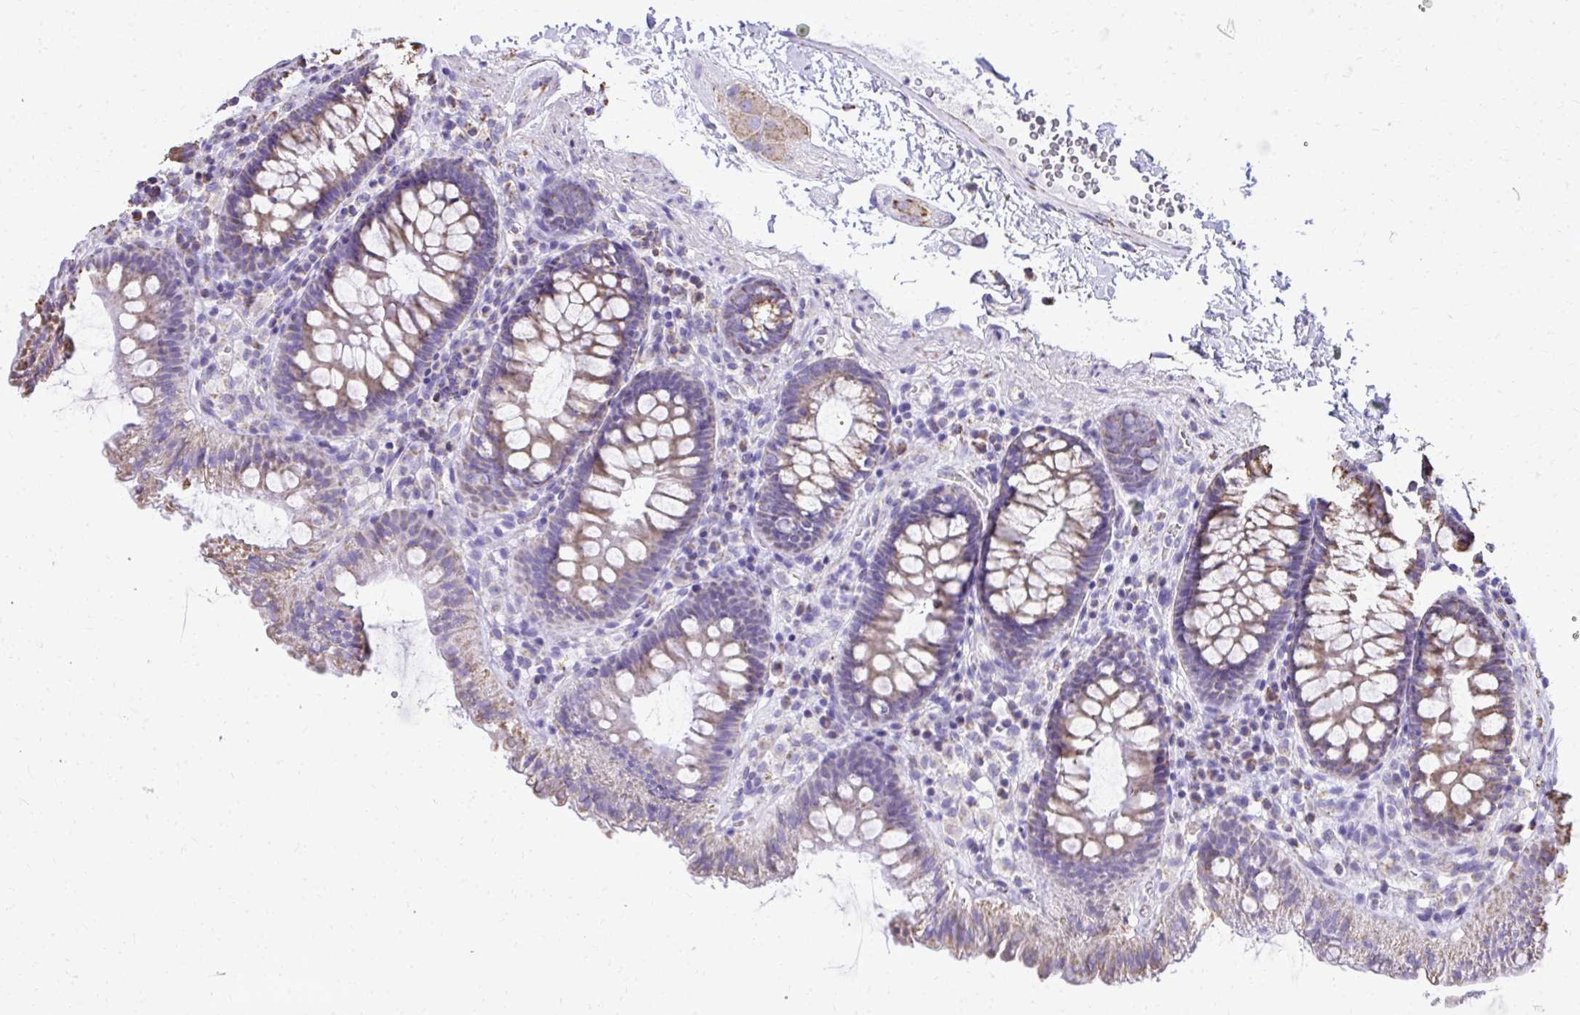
{"staining": {"intensity": "negative", "quantity": "none", "location": "none"}, "tissue": "colon", "cell_type": "Endothelial cells", "image_type": "normal", "snomed": [{"axis": "morphology", "description": "Normal tissue, NOS"}, {"axis": "topography", "description": "Colon"}, {"axis": "topography", "description": "Peripheral nerve tissue"}], "caption": "IHC histopathology image of unremarkable colon: colon stained with DAB (3,3'-diaminobenzidine) displays no significant protein positivity in endothelial cells.", "gene": "MPZL2", "patient": {"sex": "male", "age": 84}}